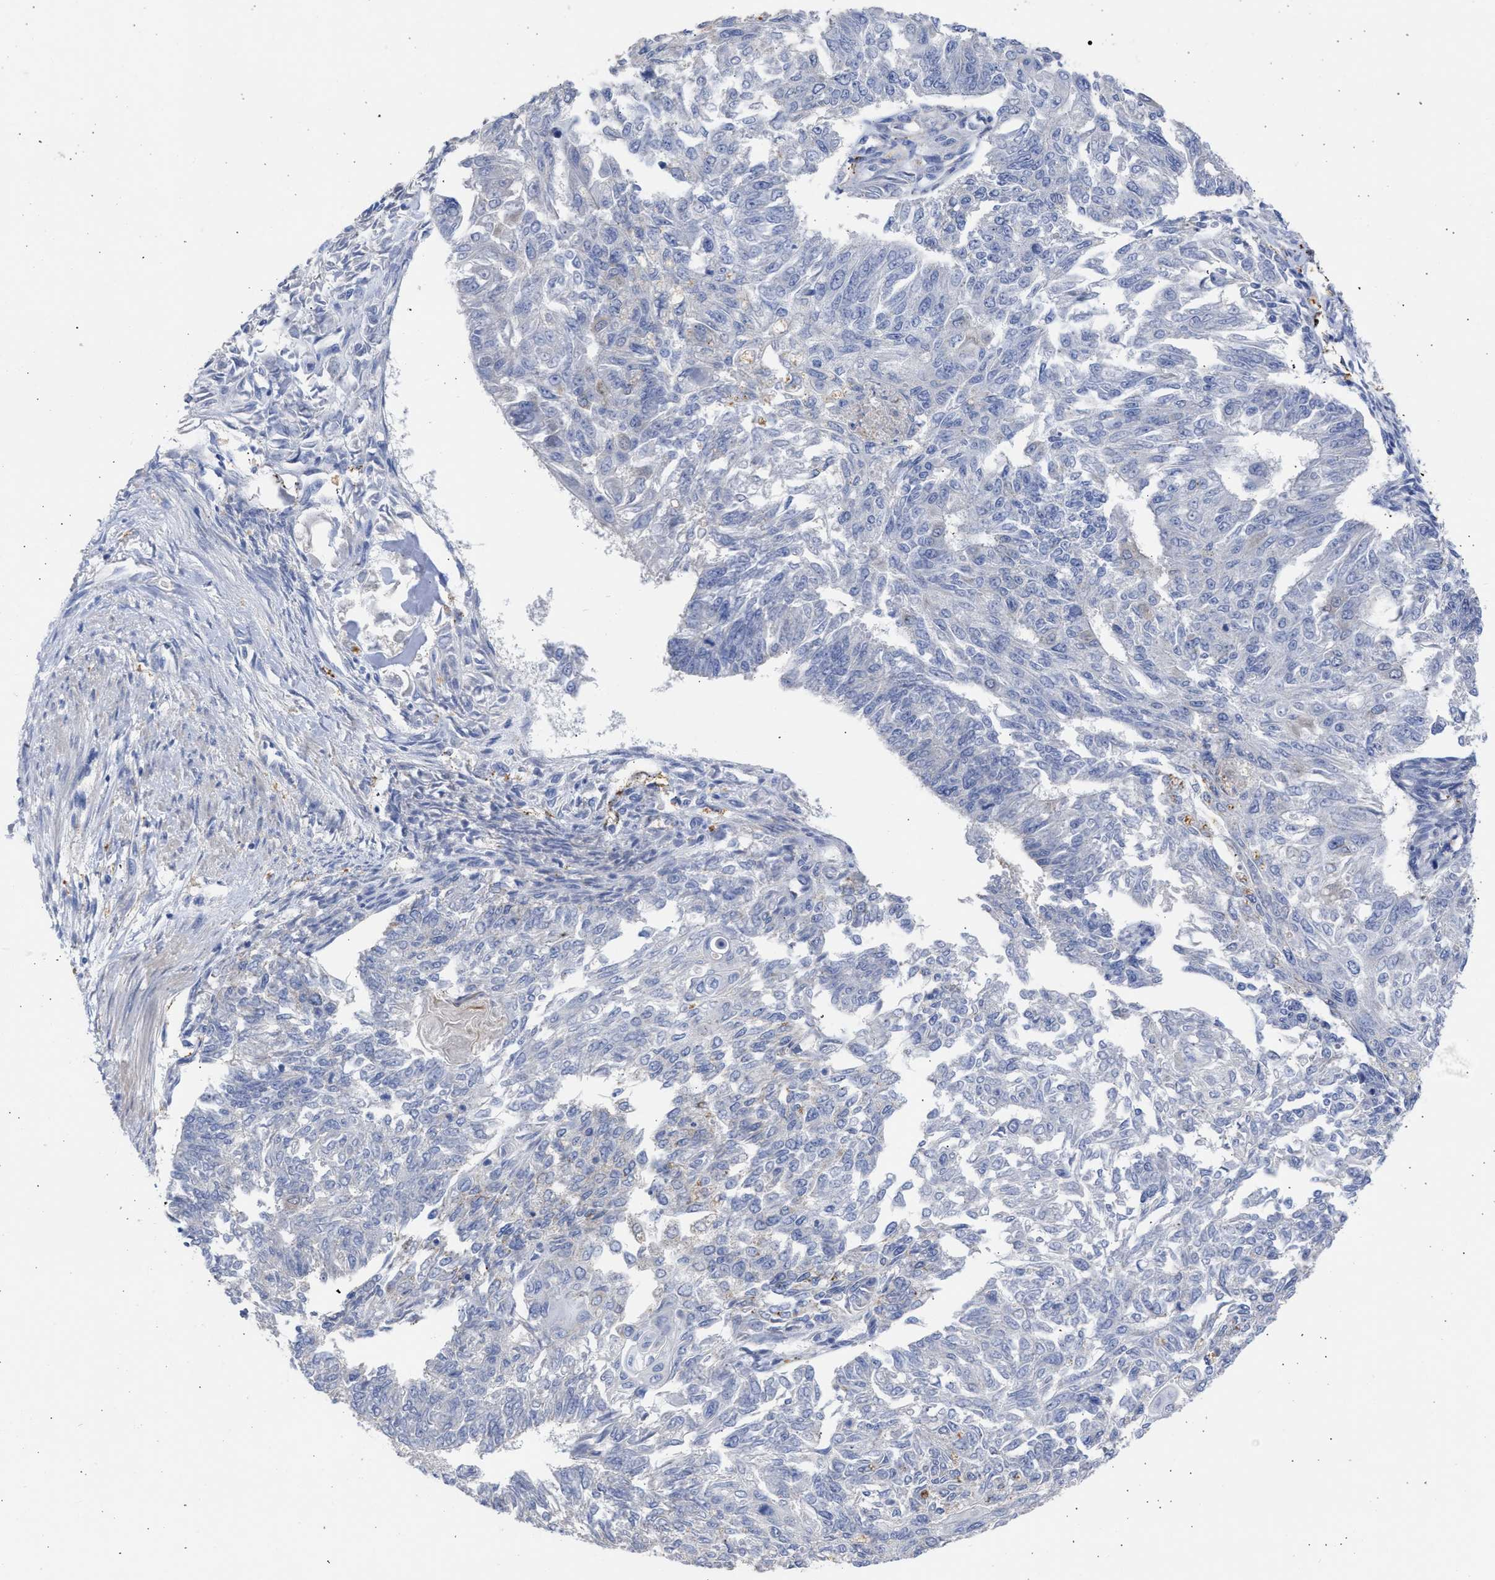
{"staining": {"intensity": "negative", "quantity": "none", "location": "none"}, "tissue": "endometrial cancer", "cell_type": "Tumor cells", "image_type": "cancer", "snomed": [{"axis": "morphology", "description": "Adenocarcinoma, NOS"}, {"axis": "topography", "description": "Endometrium"}], "caption": "Immunohistochemical staining of endometrial cancer exhibits no significant positivity in tumor cells. The staining is performed using DAB (3,3'-diaminobenzidine) brown chromogen with nuclei counter-stained in using hematoxylin.", "gene": "RSPH1", "patient": {"sex": "female", "age": 32}}